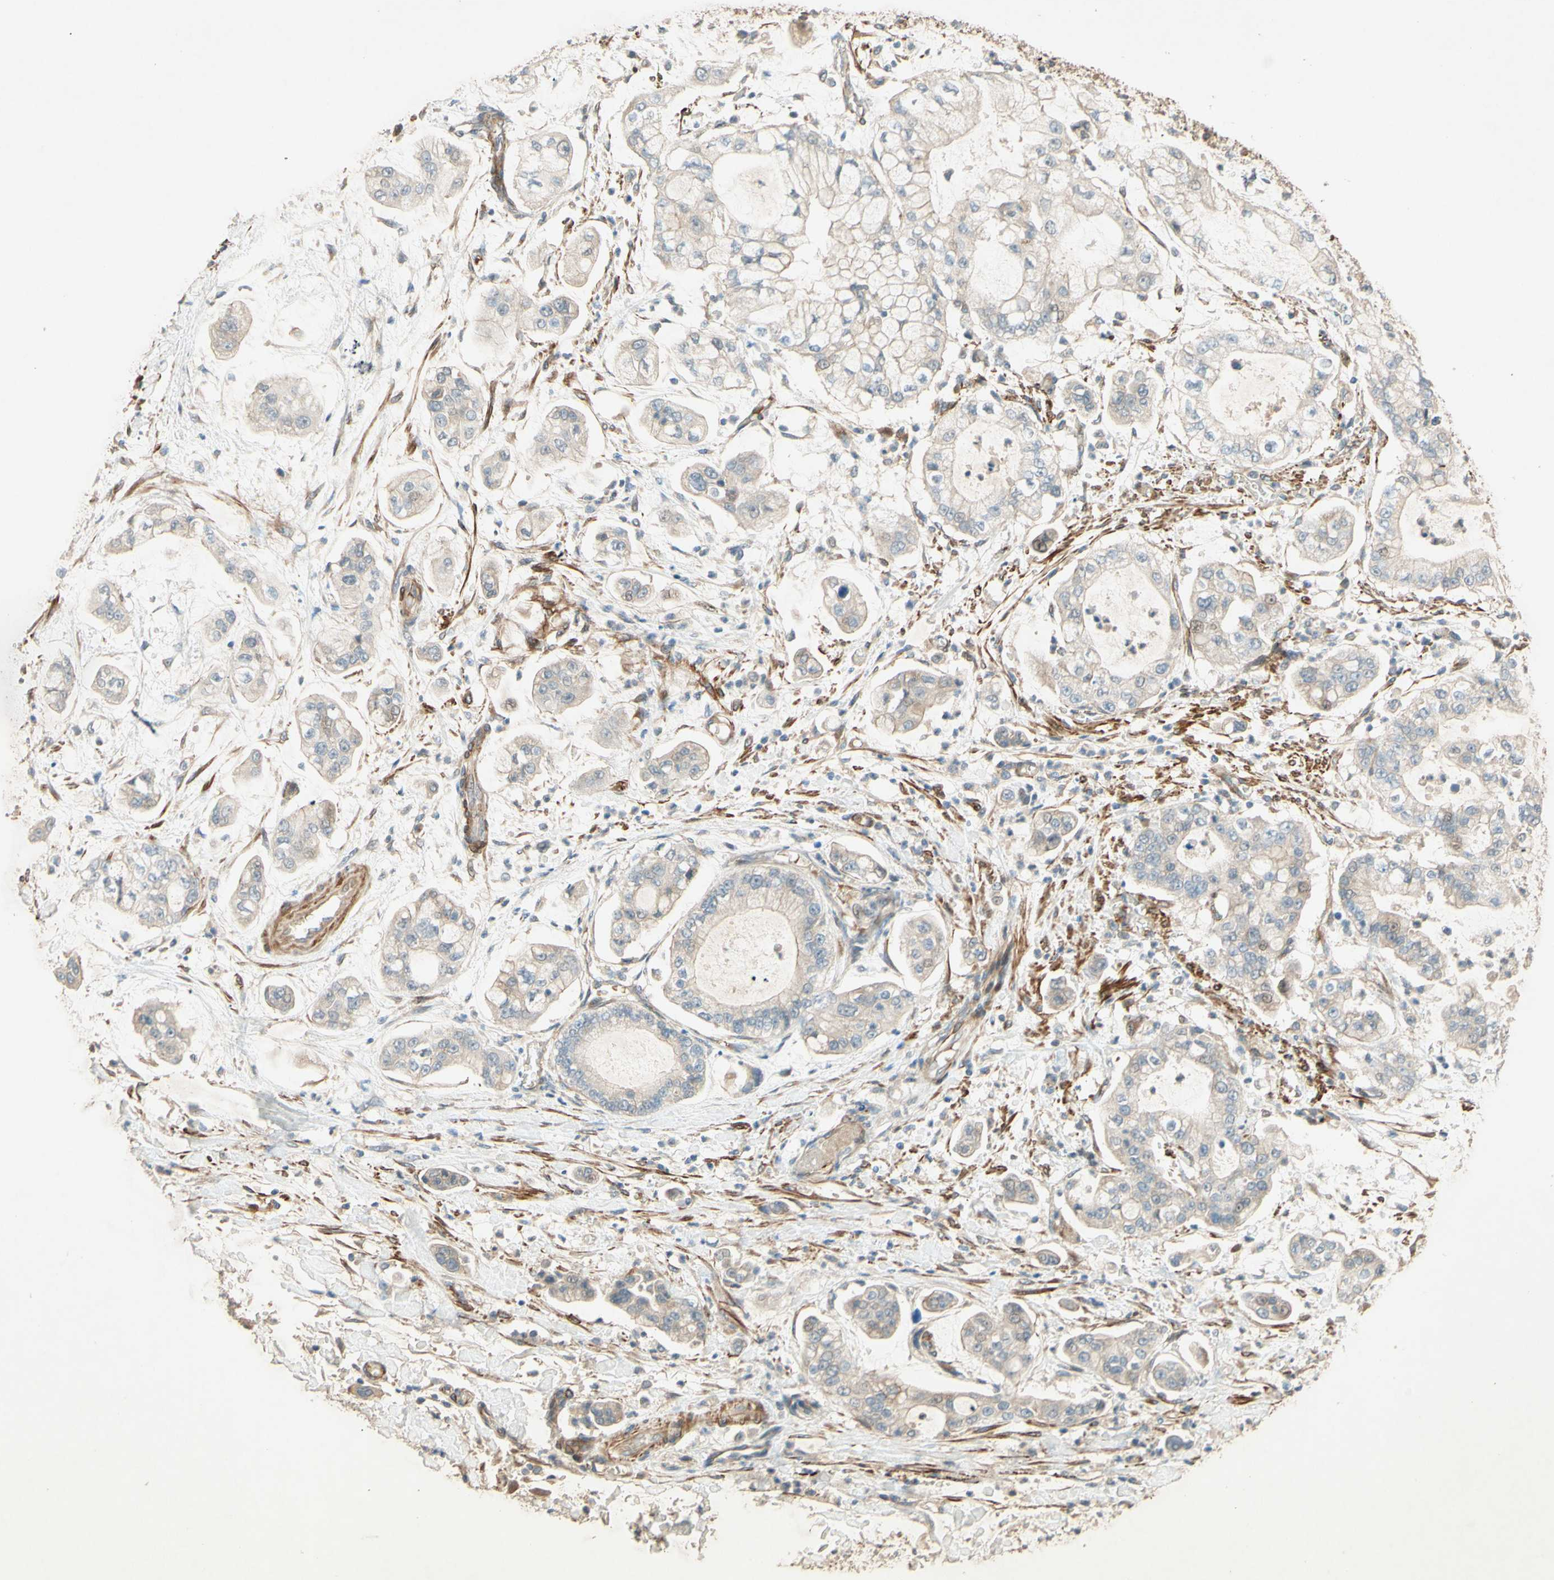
{"staining": {"intensity": "negative", "quantity": "none", "location": "none"}, "tissue": "stomach cancer", "cell_type": "Tumor cells", "image_type": "cancer", "snomed": [{"axis": "morphology", "description": "Adenocarcinoma, NOS"}, {"axis": "topography", "description": "Stomach"}], "caption": "Stomach cancer (adenocarcinoma) was stained to show a protein in brown. There is no significant staining in tumor cells. (Immunohistochemistry (ihc), brightfield microscopy, high magnification).", "gene": "ADAM17", "patient": {"sex": "male", "age": 76}}